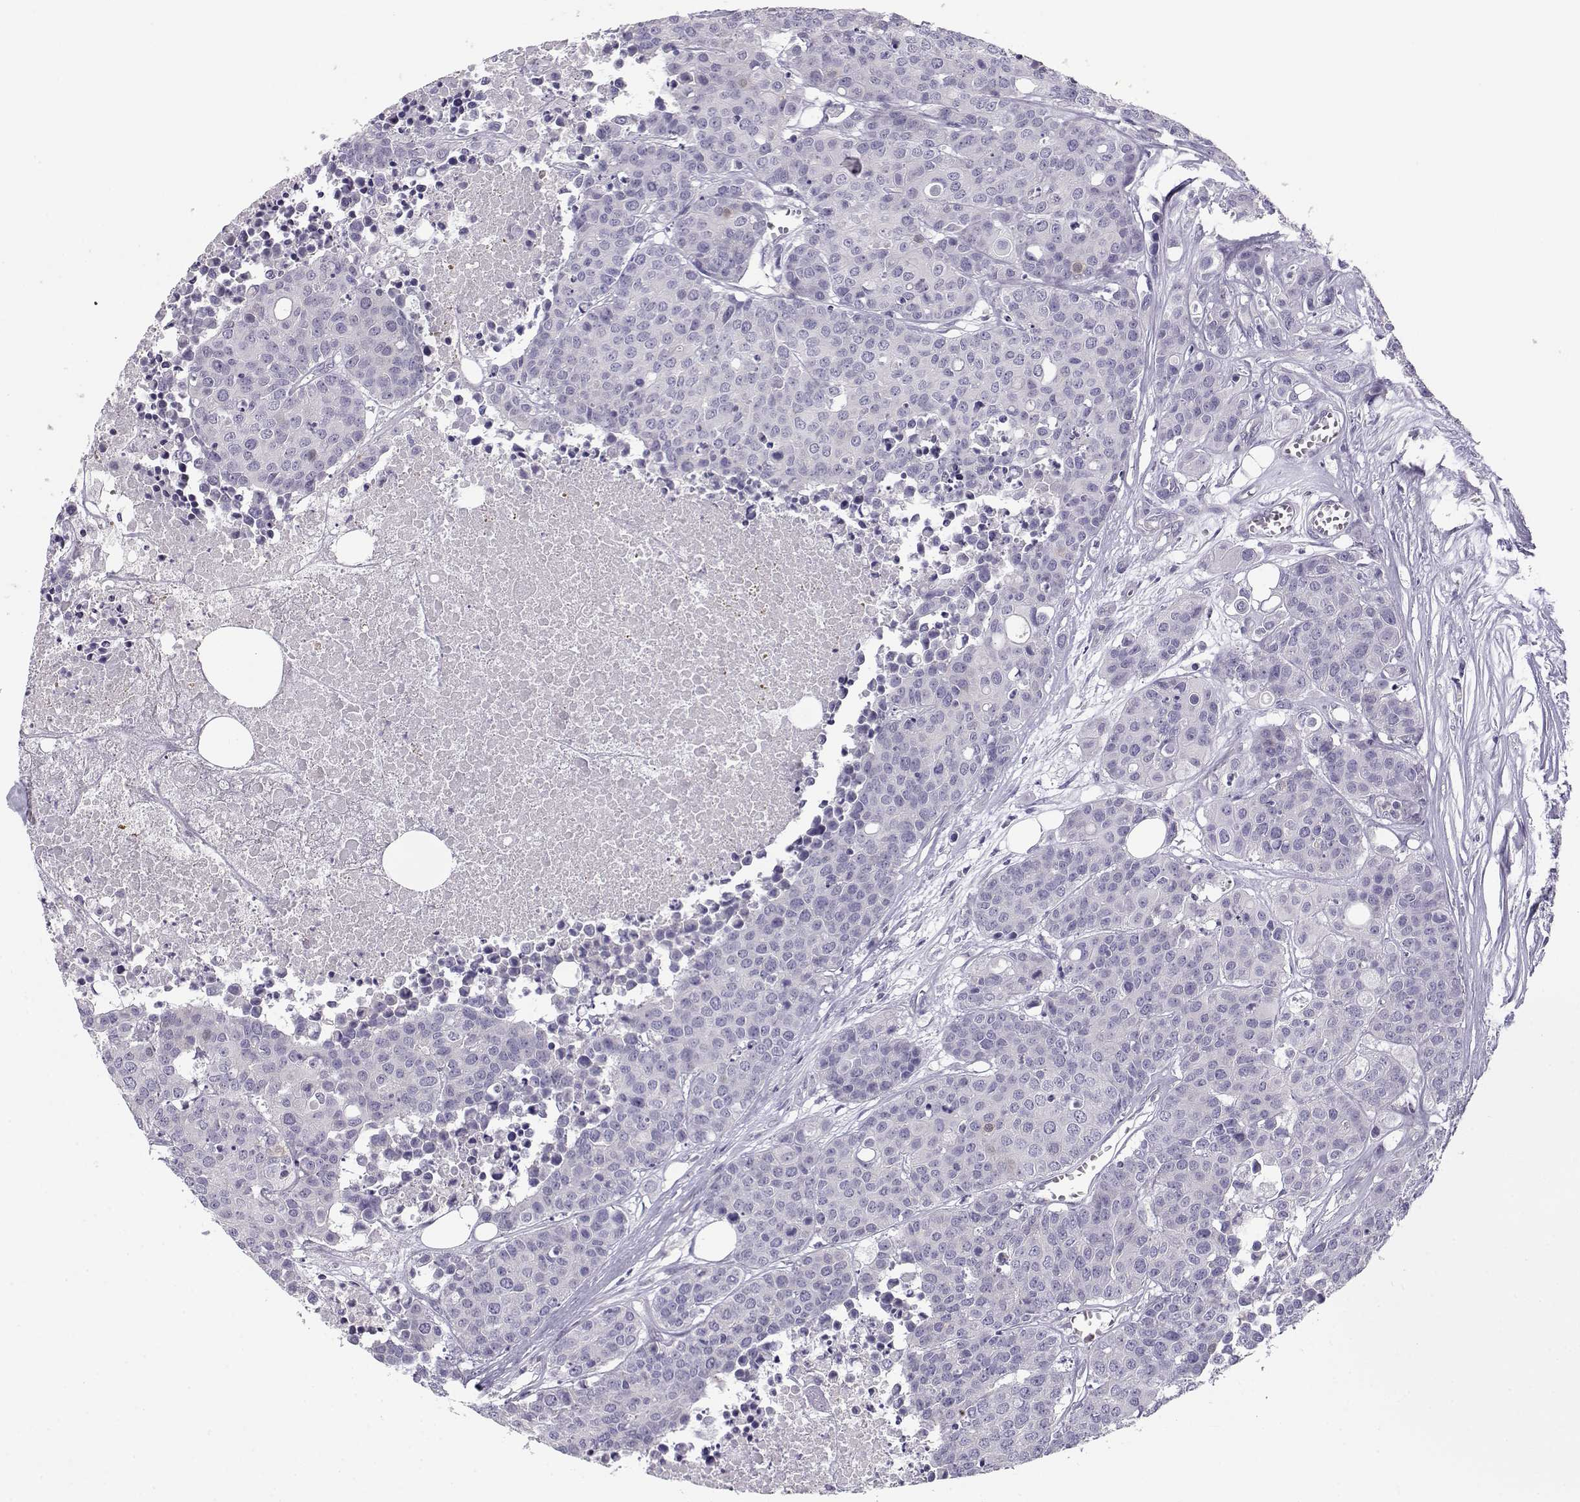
{"staining": {"intensity": "negative", "quantity": "none", "location": "none"}, "tissue": "carcinoid", "cell_type": "Tumor cells", "image_type": "cancer", "snomed": [{"axis": "morphology", "description": "Carcinoid, malignant, NOS"}, {"axis": "topography", "description": "Colon"}], "caption": "This is an immunohistochemistry (IHC) micrograph of carcinoid. There is no positivity in tumor cells.", "gene": "MYO1A", "patient": {"sex": "male", "age": 81}}